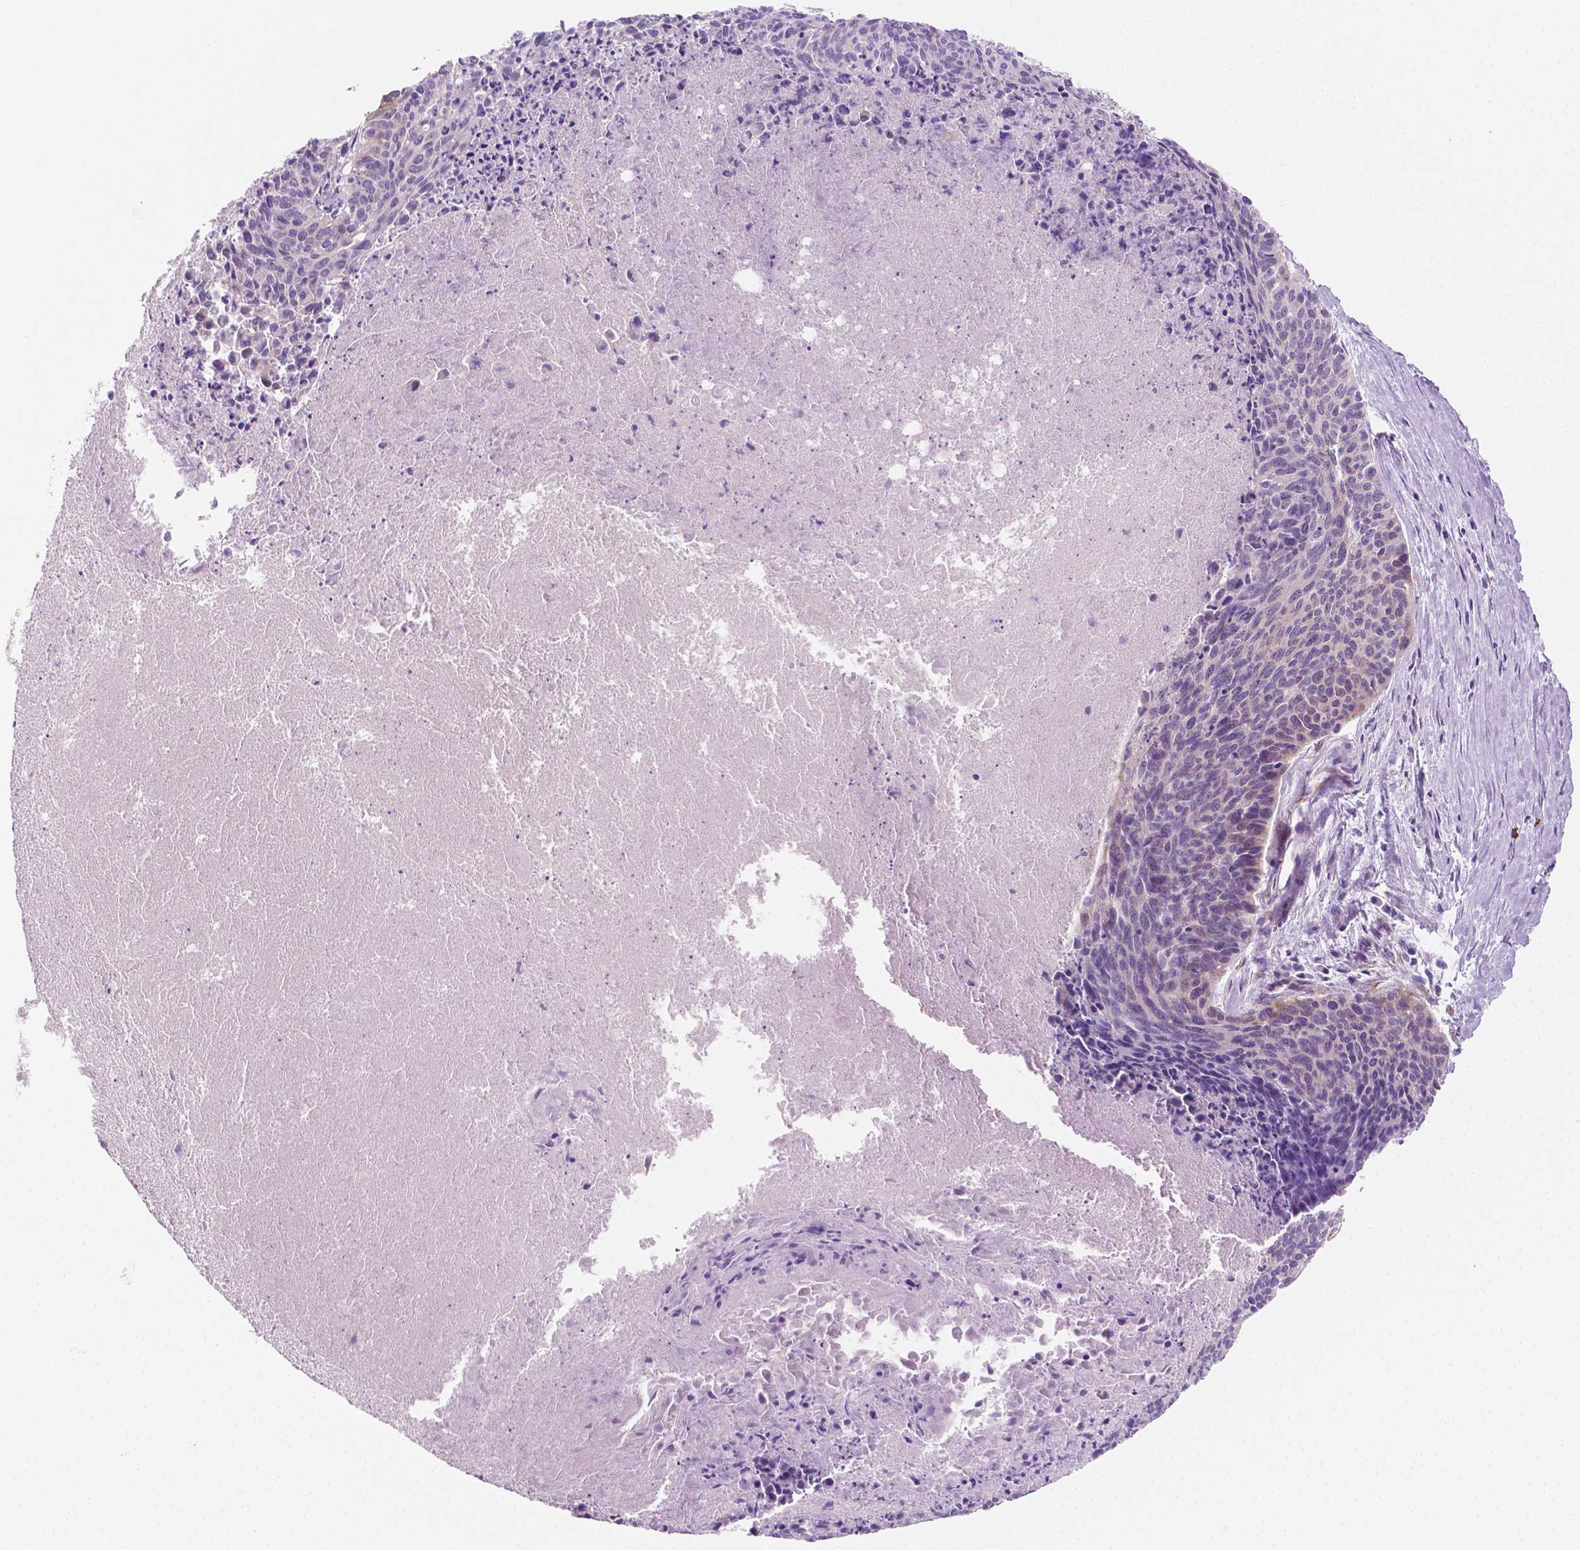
{"staining": {"intensity": "negative", "quantity": "none", "location": "none"}, "tissue": "cervical cancer", "cell_type": "Tumor cells", "image_type": "cancer", "snomed": [{"axis": "morphology", "description": "Squamous cell carcinoma, NOS"}, {"axis": "topography", "description": "Cervix"}], "caption": "This image is of squamous cell carcinoma (cervical) stained with immunohistochemistry (IHC) to label a protein in brown with the nuclei are counter-stained blue. There is no expression in tumor cells. (Brightfield microscopy of DAB (3,3'-diaminobenzidine) immunohistochemistry at high magnification).", "gene": "EPPK1", "patient": {"sex": "female", "age": 55}}